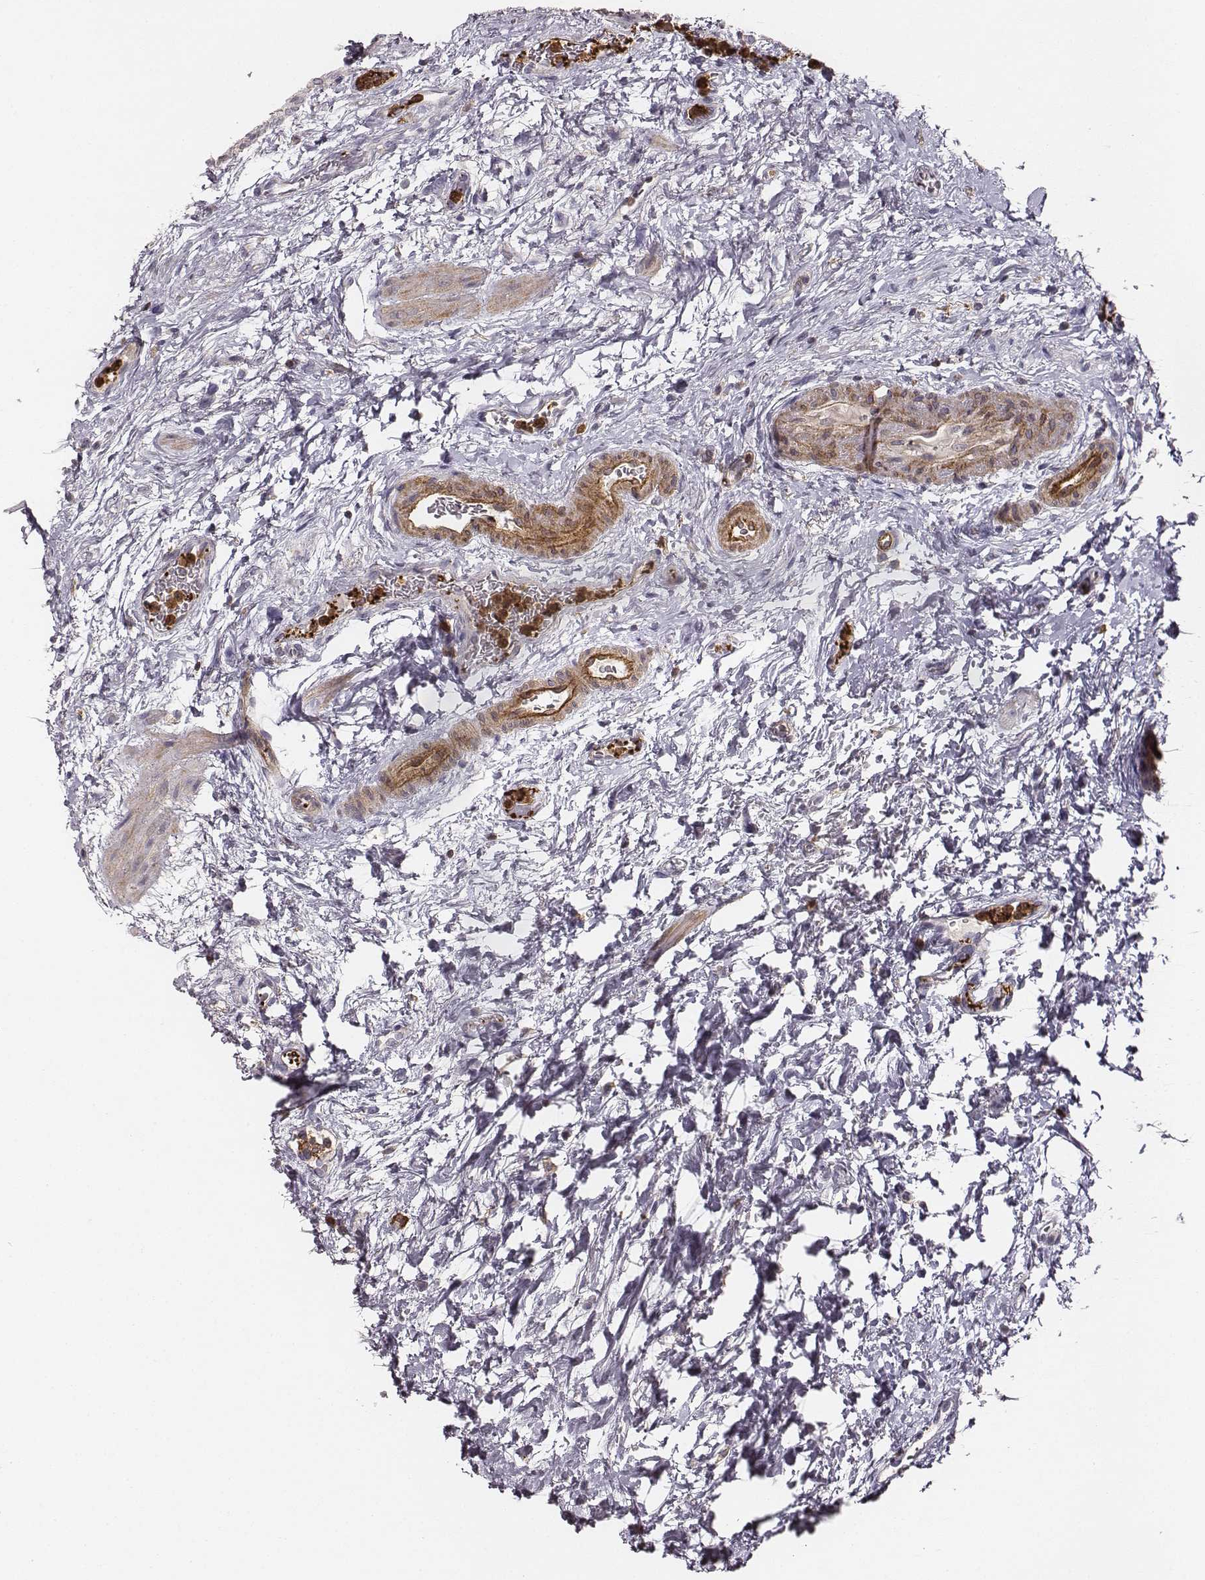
{"staining": {"intensity": "negative", "quantity": "none", "location": "none"}, "tissue": "urinary bladder", "cell_type": "Urothelial cells", "image_type": "normal", "snomed": [{"axis": "morphology", "description": "Normal tissue, NOS"}, {"axis": "topography", "description": "Urinary bladder"}], "caption": "High power microscopy photomicrograph of an IHC image of benign urinary bladder, revealing no significant positivity in urothelial cells. The staining is performed using DAB brown chromogen with nuclei counter-stained in using hematoxylin.", "gene": "ZYX", "patient": {"sex": "male", "age": 69}}